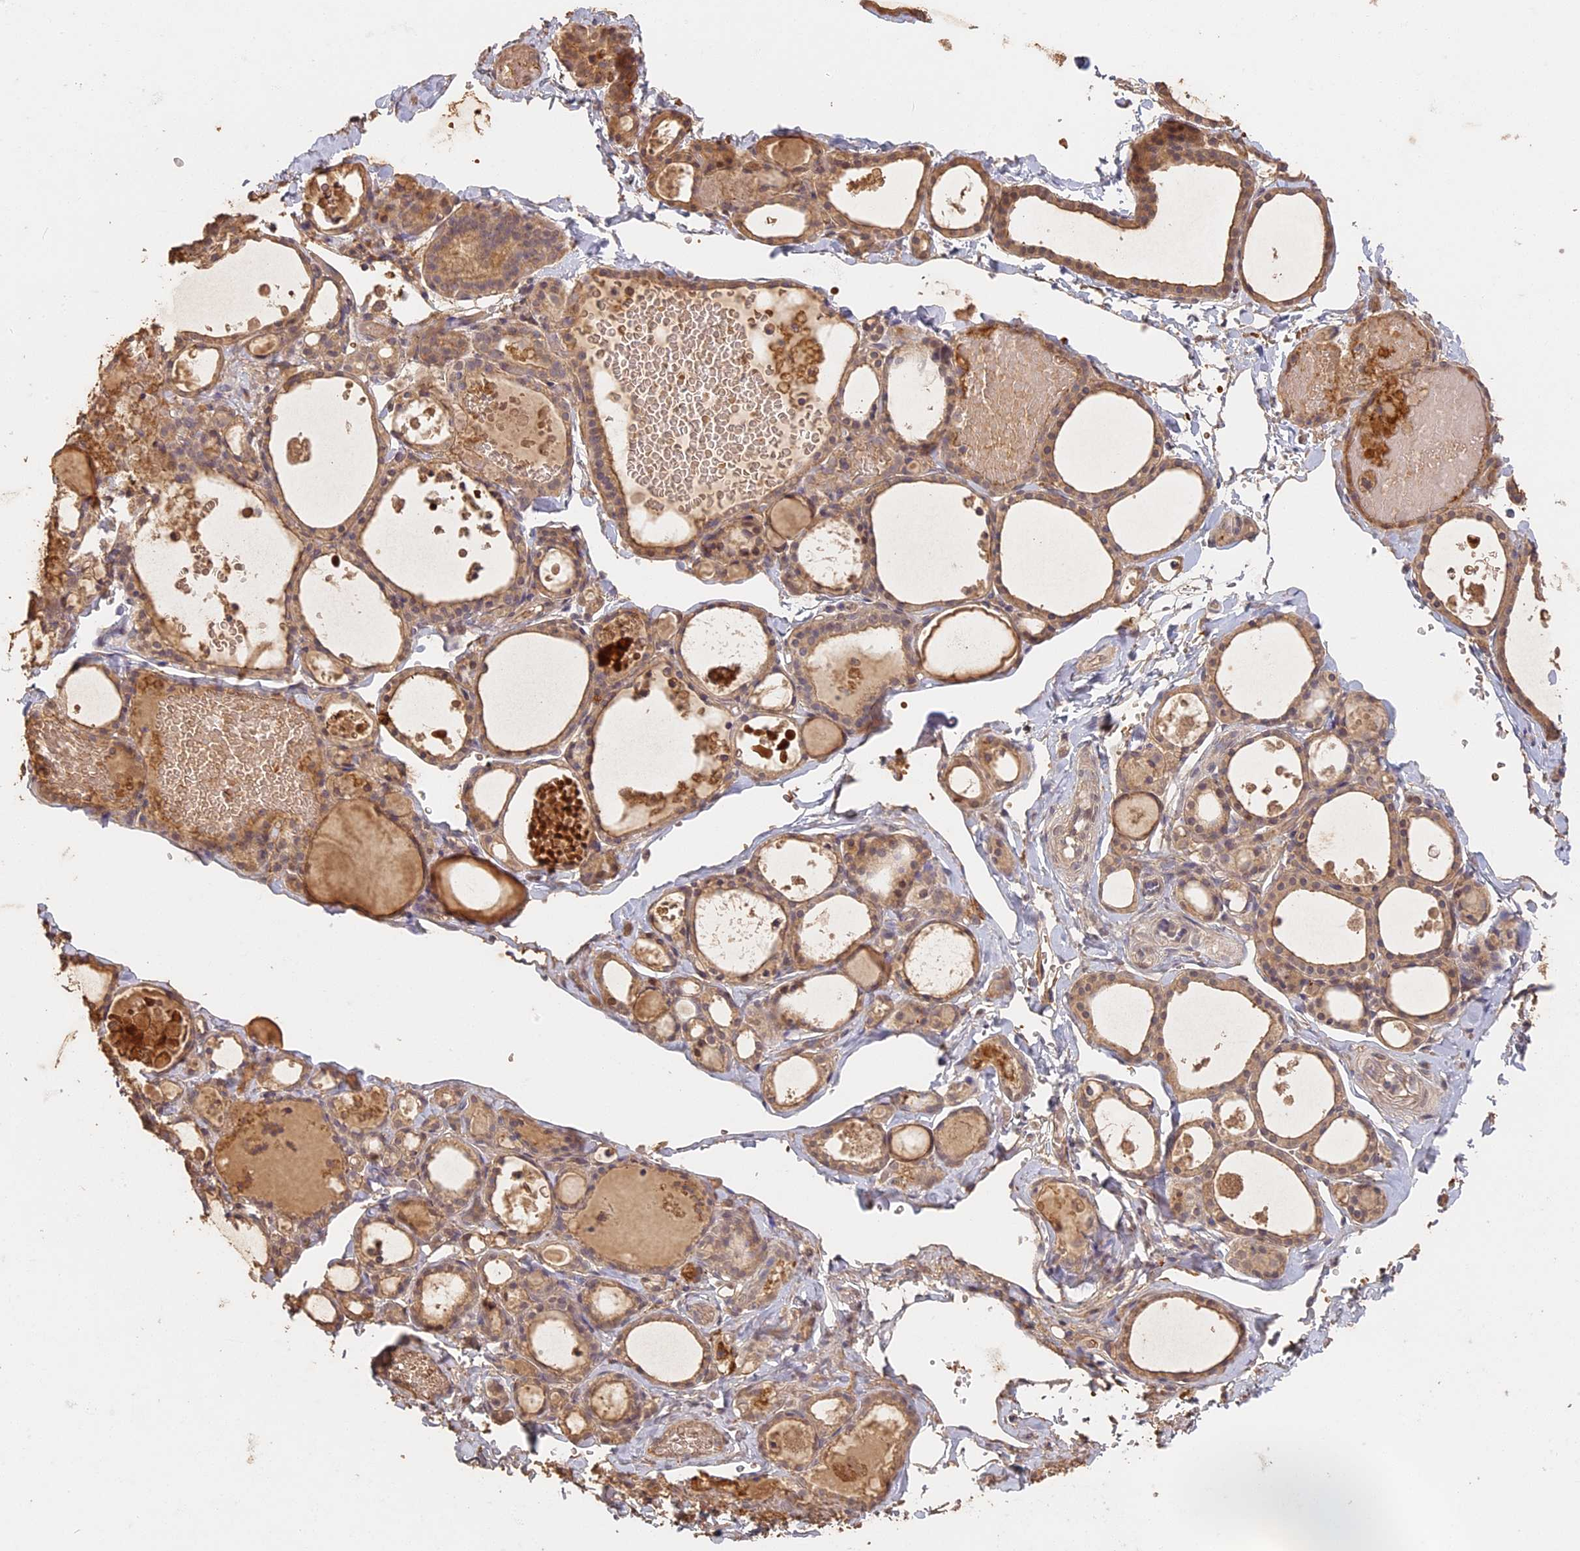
{"staining": {"intensity": "moderate", "quantity": ">75%", "location": "cytoplasmic/membranous"}, "tissue": "thyroid gland", "cell_type": "Glandular cells", "image_type": "normal", "snomed": [{"axis": "morphology", "description": "Normal tissue, NOS"}, {"axis": "topography", "description": "Thyroid gland"}], "caption": "High-magnification brightfield microscopy of unremarkable thyroid gland stained with DAB (brown) and counterstained with hematoxylin (blue). glandular cells exhibit moderate cytoplasmic/membranous expression is present in about>75% of cells. Using DAB (3,3'-diaminobenzidine) (brown) and hematoxylin (blue) stains, captured at high magnification using brightfield microscopy.", "gene": "STX16", "patient": {"sex": "male", "age": 56}}